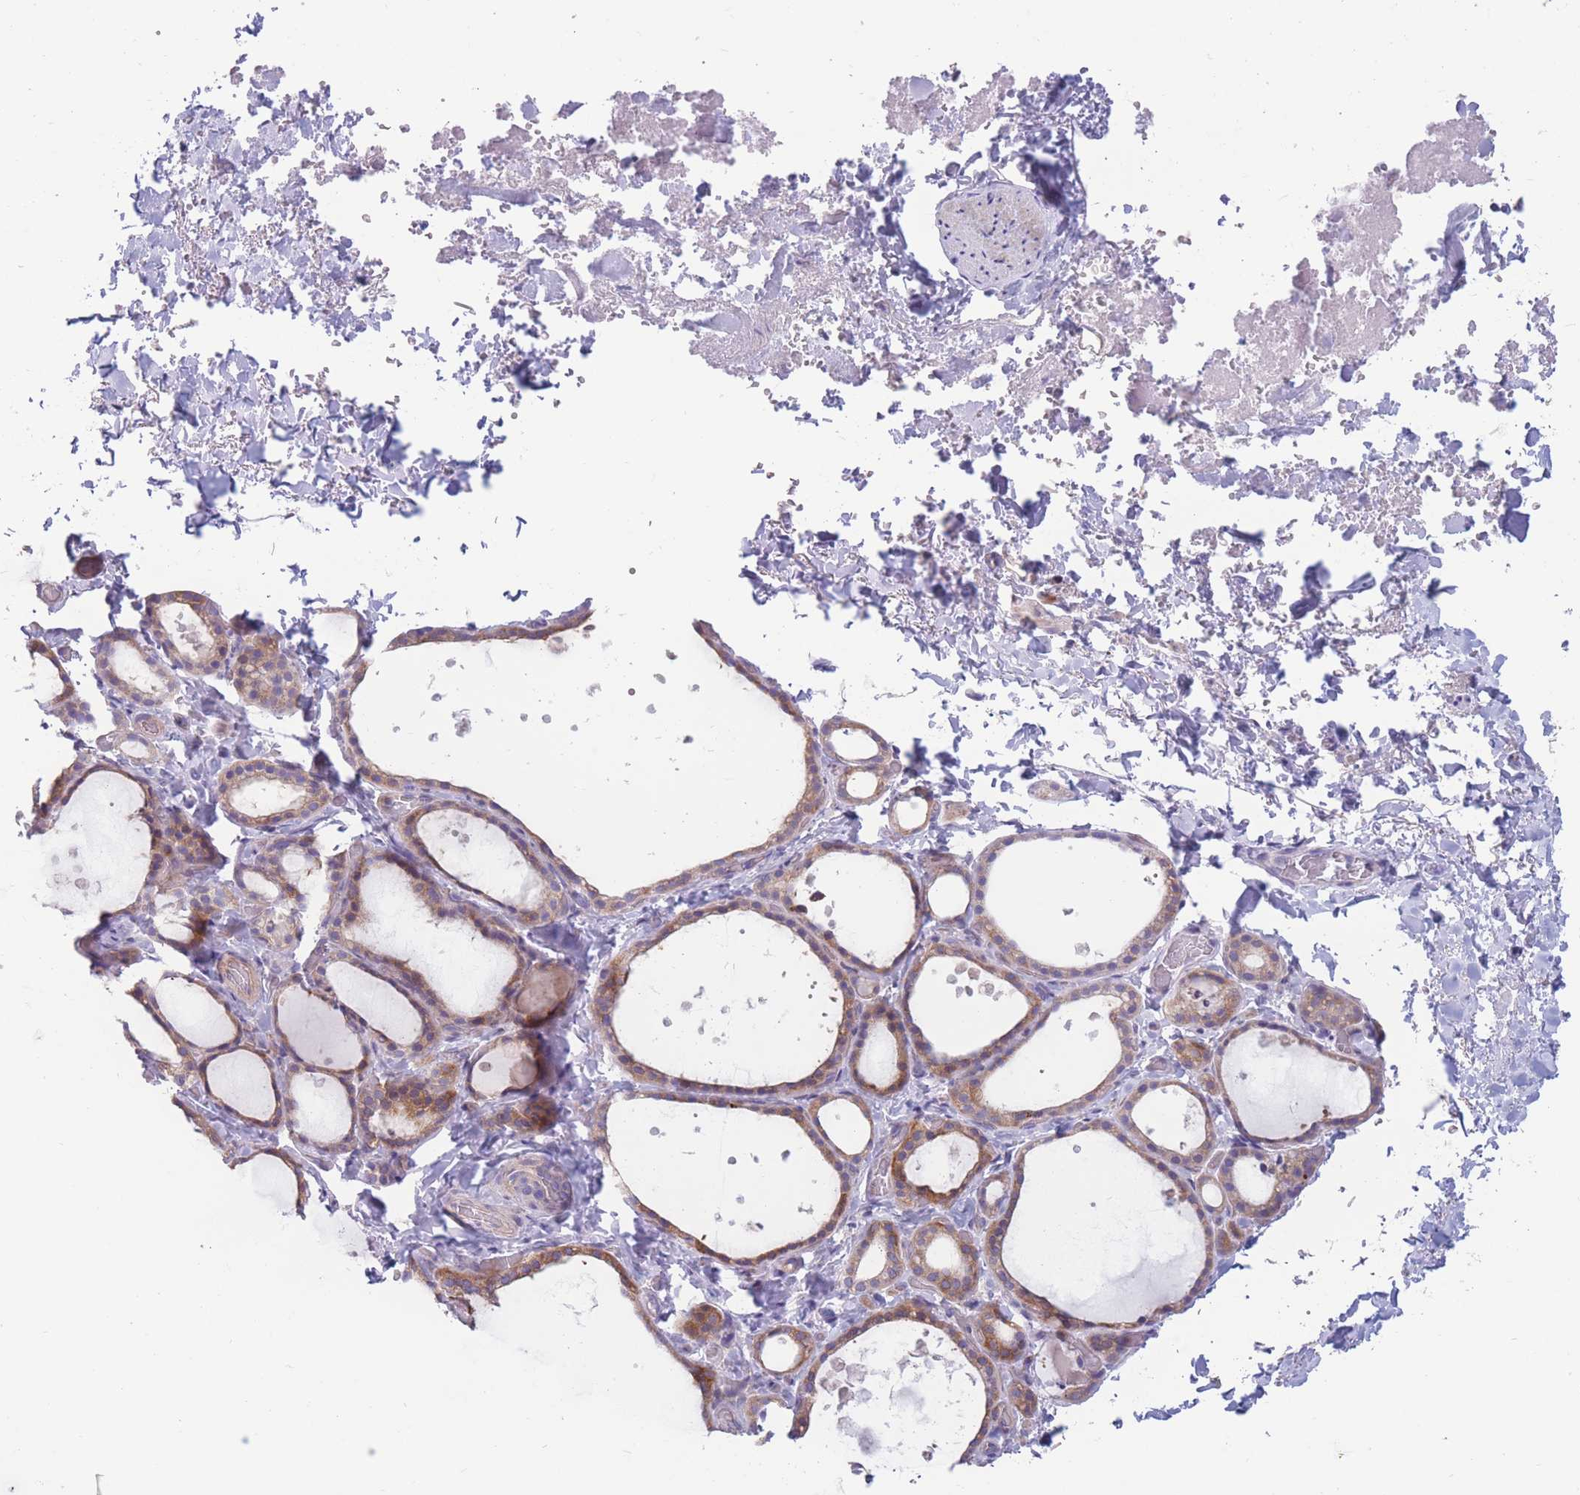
{"staining": {"intensity": "strong", "quantity": "25%-75%", "location": "cytoplasmic/membranous"}, "tissue": "thyroid gland", "cell_type": "Glandular cells", "image_type": "normal", "snomed": [{"axis": "morphology", "description": "Normal tissue, NOS"}, {"axis": "topography", "description": "Thyroid gland"}], "caption": "High-power microscopy captured an immunohistochemistry histopathology image of unremarkable thyroid gland, revealing strong cytoplasmic/membranous staining in approximately 25%-75% of glandular cells. (DAB (3,3'-diaminobenzidine) IHC with brightfield microscopy, high magnification).", "gene": "PDE4A", "patient": {"sex": "female", "age": 44}}